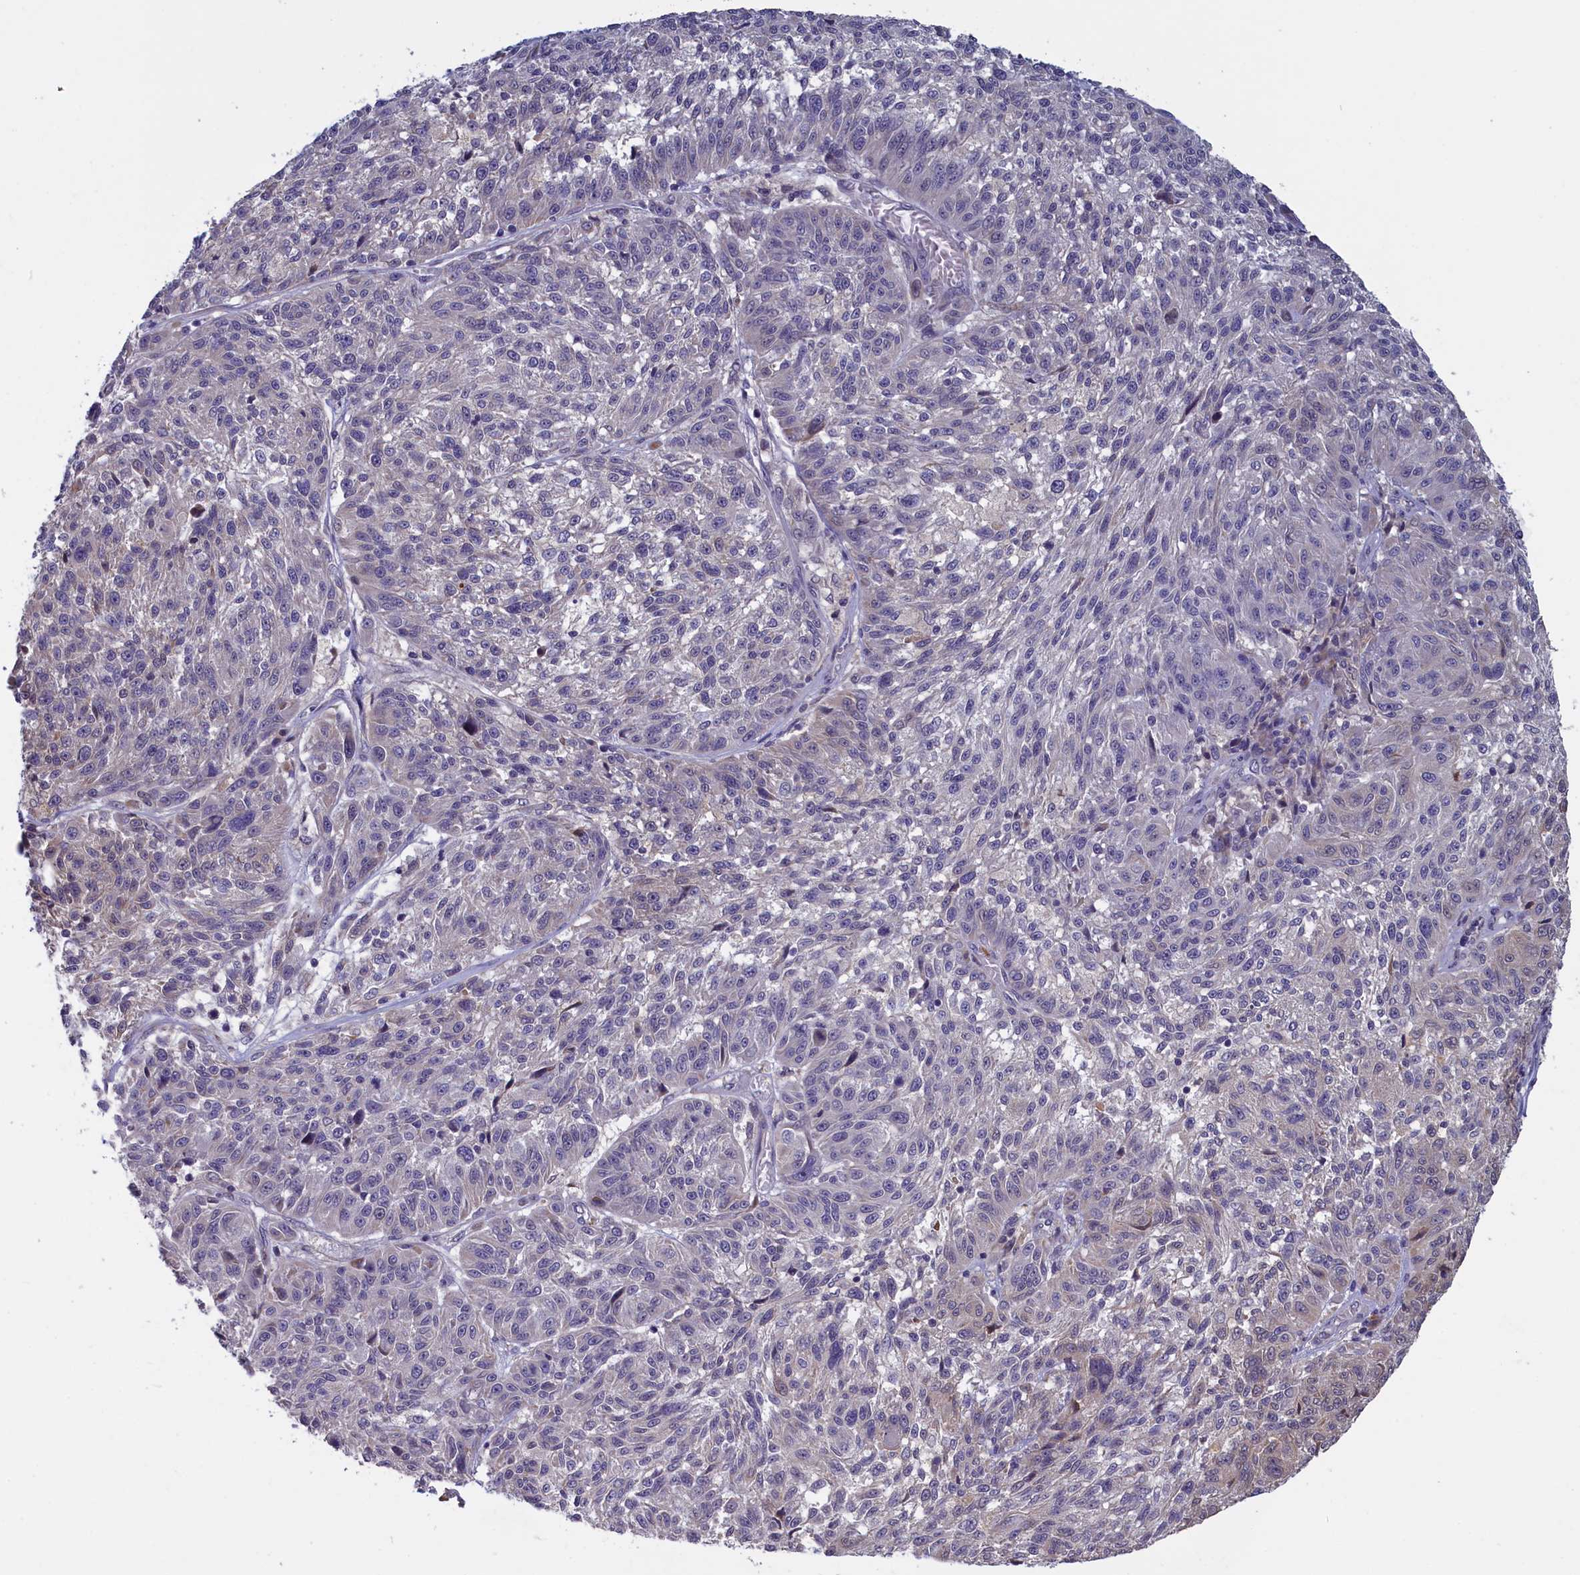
{"staining": {"intensity": "negative", "quantity": "none", "location": "none"}, "tissue": "melanoma", "cell_type": "Tumor cells", "image_type": "cancer", "snomed": [{"axis": "morphology", "description": "Malignant melanoma, NOS"}, {"axis": "topography", "description": "Skin"}], "caption": "The photomicrograph displays no staining of tumor cells in melanoma. (Brightfield microscopy of DAB (3,3'-diaminobenzidine) immunohistochemistry (IHC) at high magnification).", "gene": "UCHL3", "patient": {"sex": "male", "age": 53}}